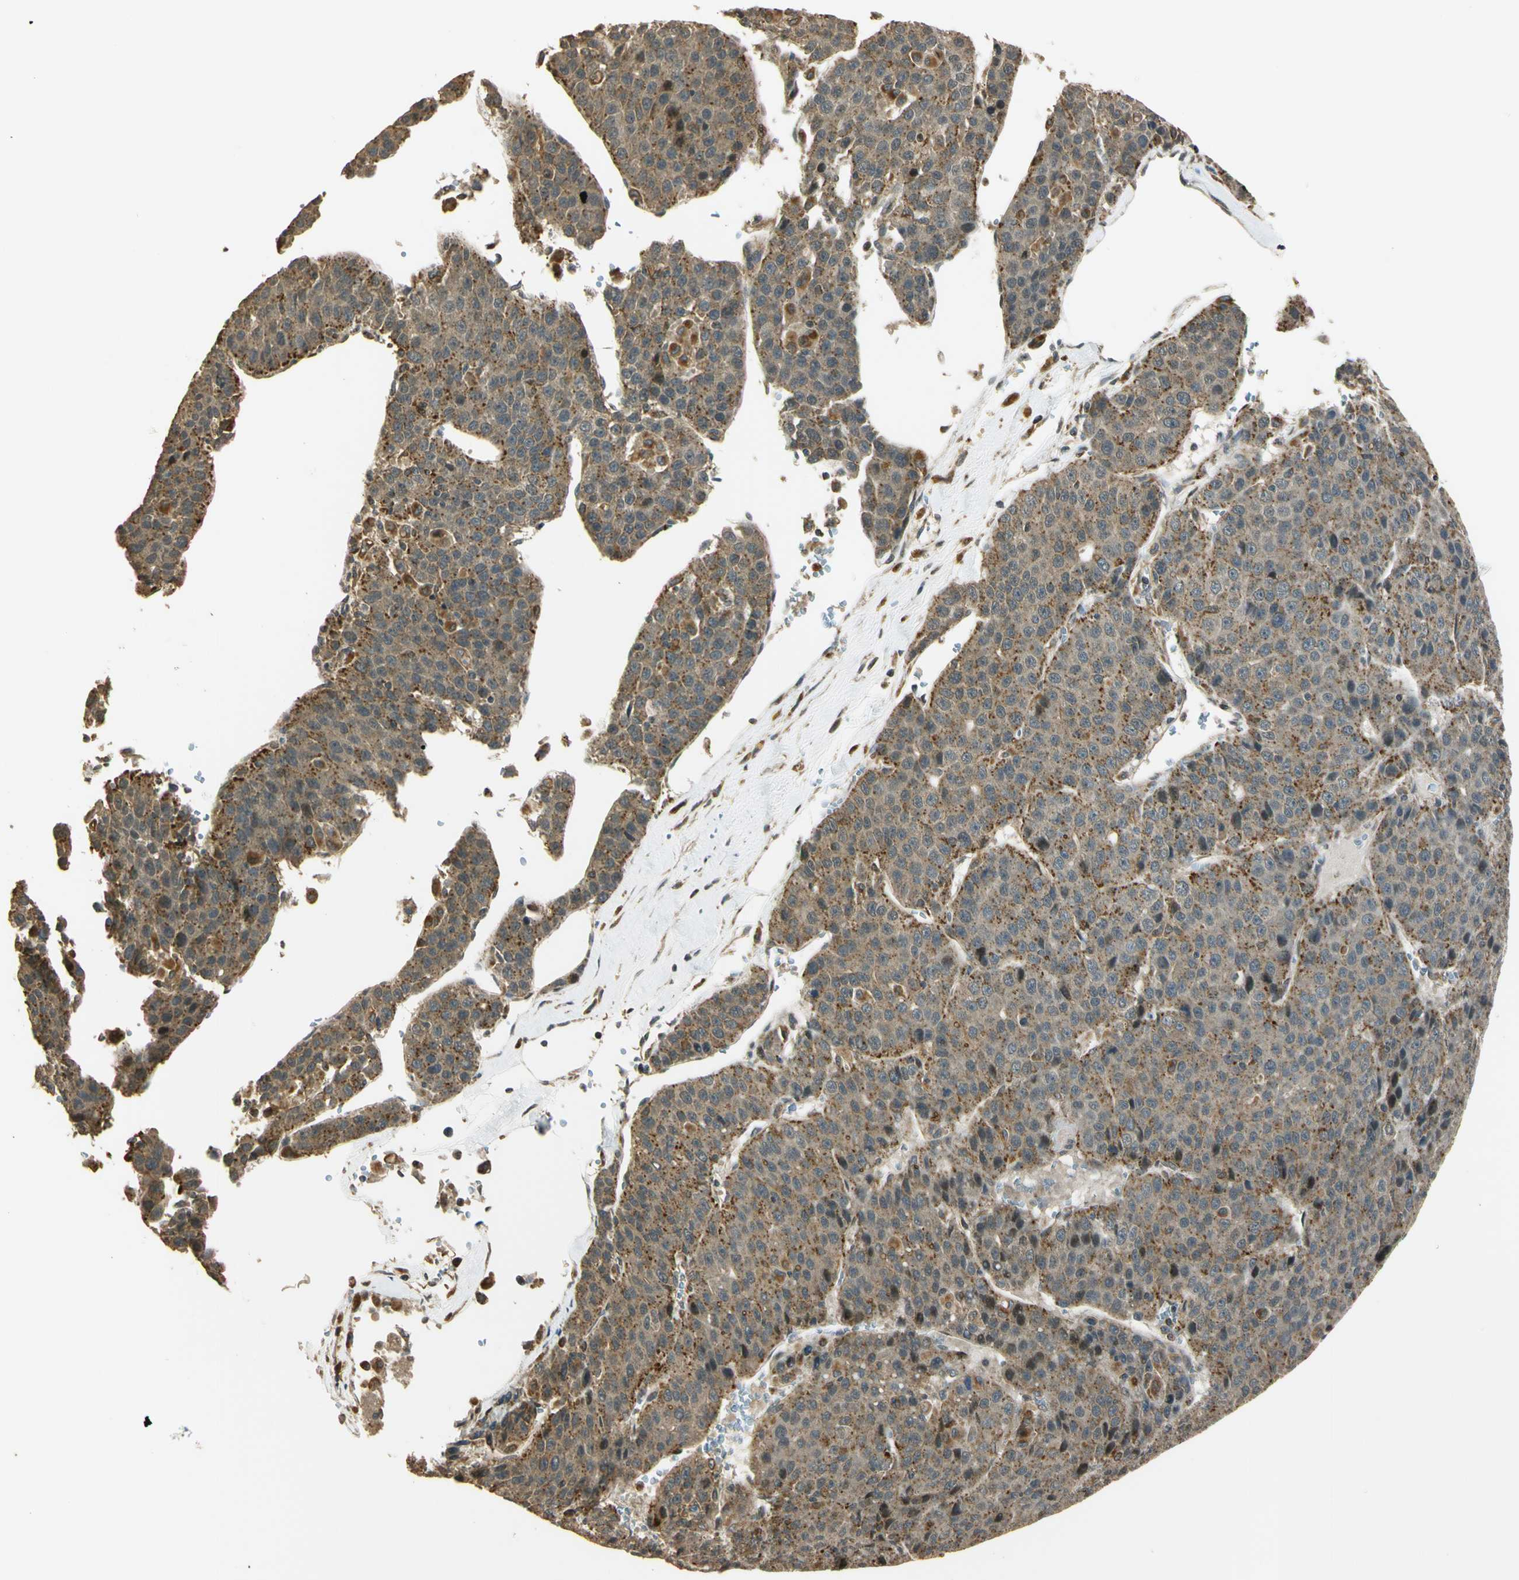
{"staining": {"intensity": "moderate", "quantity": "25%-75%", "location": "cytoplasmic/membranous"}, "tissue": "liver cancer", "cell_type": "Tumor cells", "image_type": "cancer", "snomed": [{"axis": "morphology", "description": "Carcinoma, Hepatocellular, NOS"}, {"axis": "topography", "description": "Liver"}], "caption": "Liver hepatocellular carcinoma stained for a protein (brown) displays moderate cytoplasmic/membranous positive expression in approximately 25%-75% of tumor cells.", "gene": "LAMTOR1", "patient": {"sex": "female", "age": 53}}